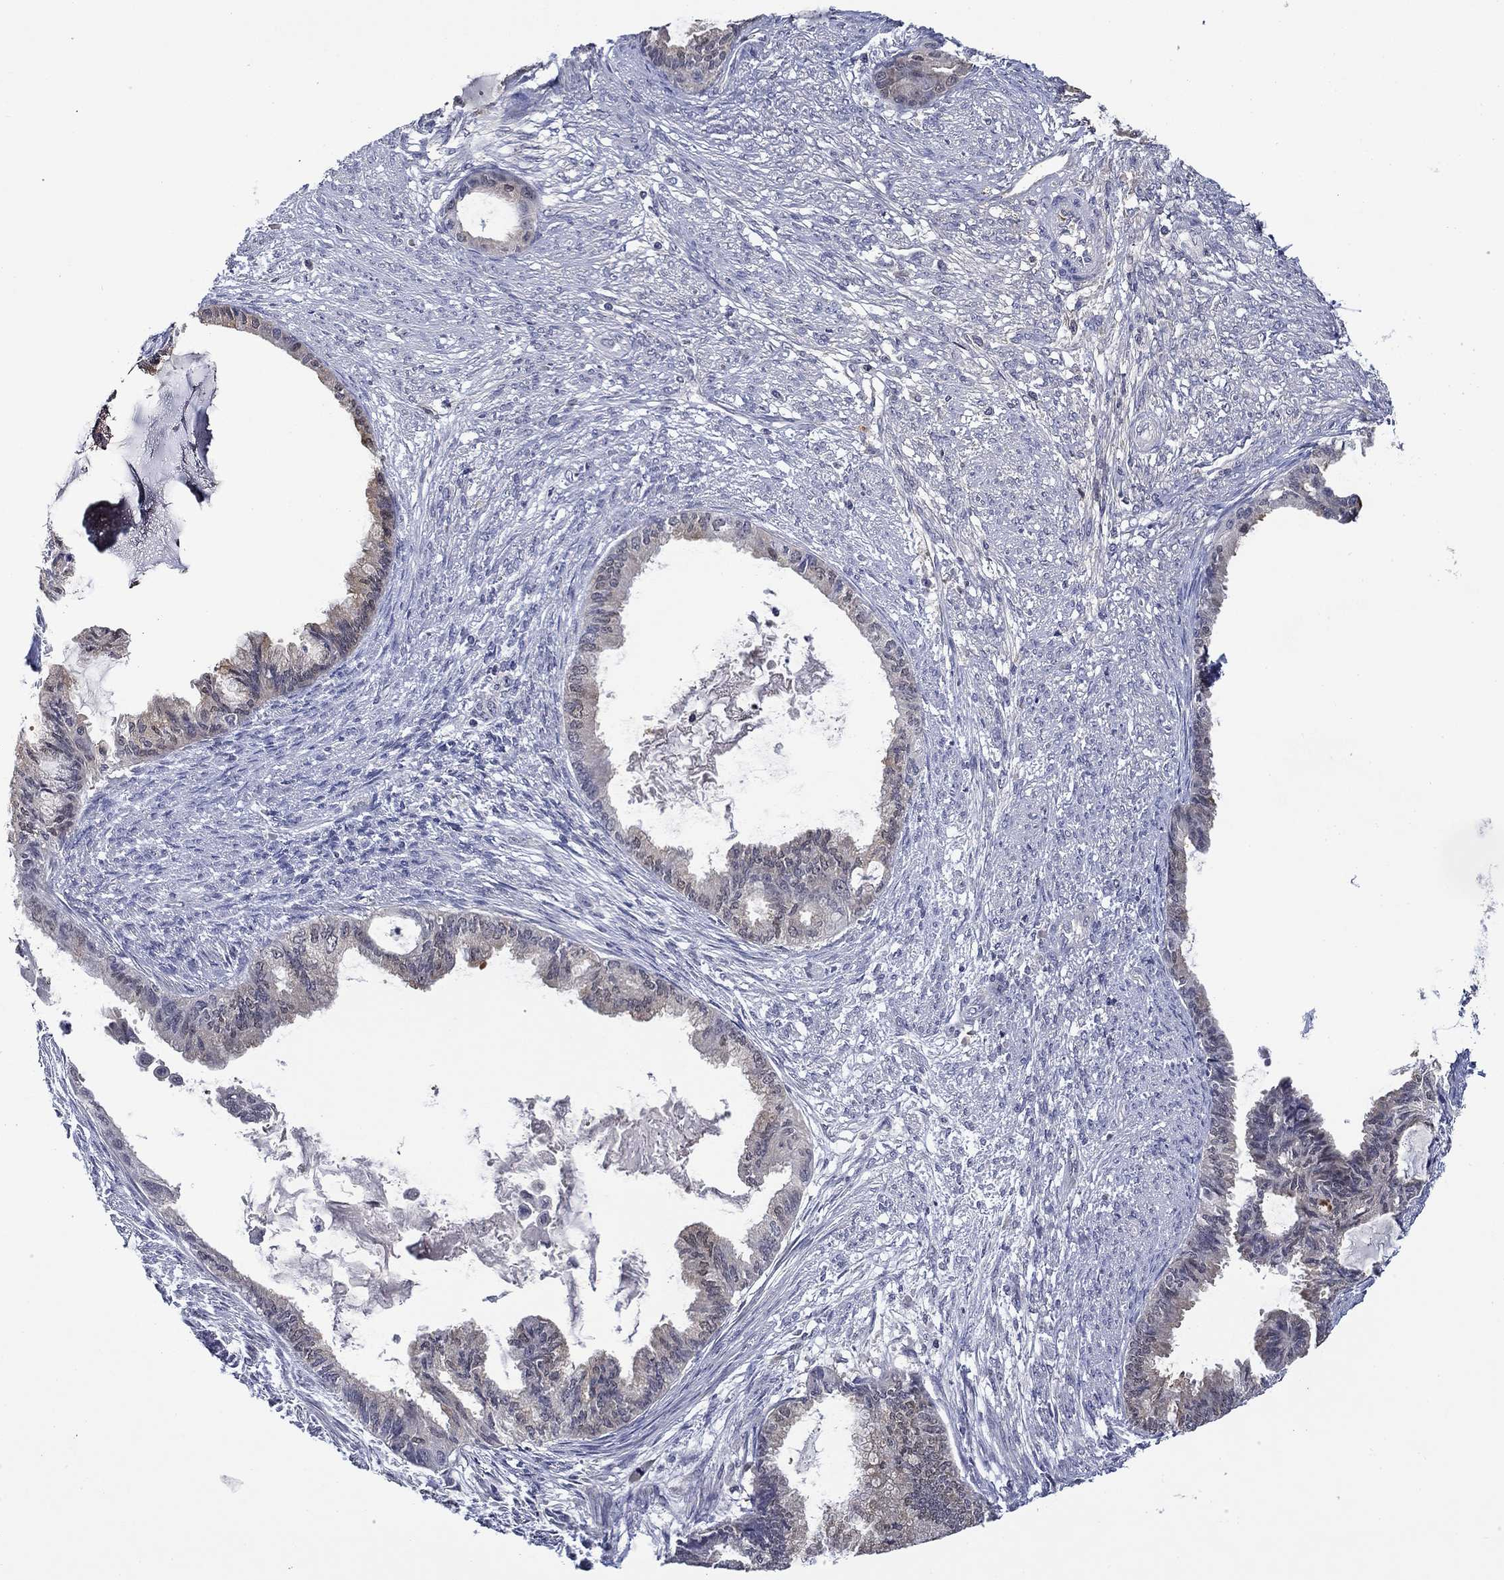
{"staining": {"intensity": "negative", "quantity": "none", "location": "none"}, "tissue": "endometrial cancer", "cell_type": "Tumor cells", "image_type": "cancer", "snomed": [{"axis": "morphology", "description": "Adenocarcinoma, NOS"}, {"axis": "topography", "description": "Endometrium"}], "caption": "An immunohistochemistry micrograph of endometrial cancer (adenocarcinoma) is shown. There is no staining in tumor cells of endometrial cancer (adenocarcinoma).", "gene": "DDTL", "patient": {"sex": "female", "age": 86}}